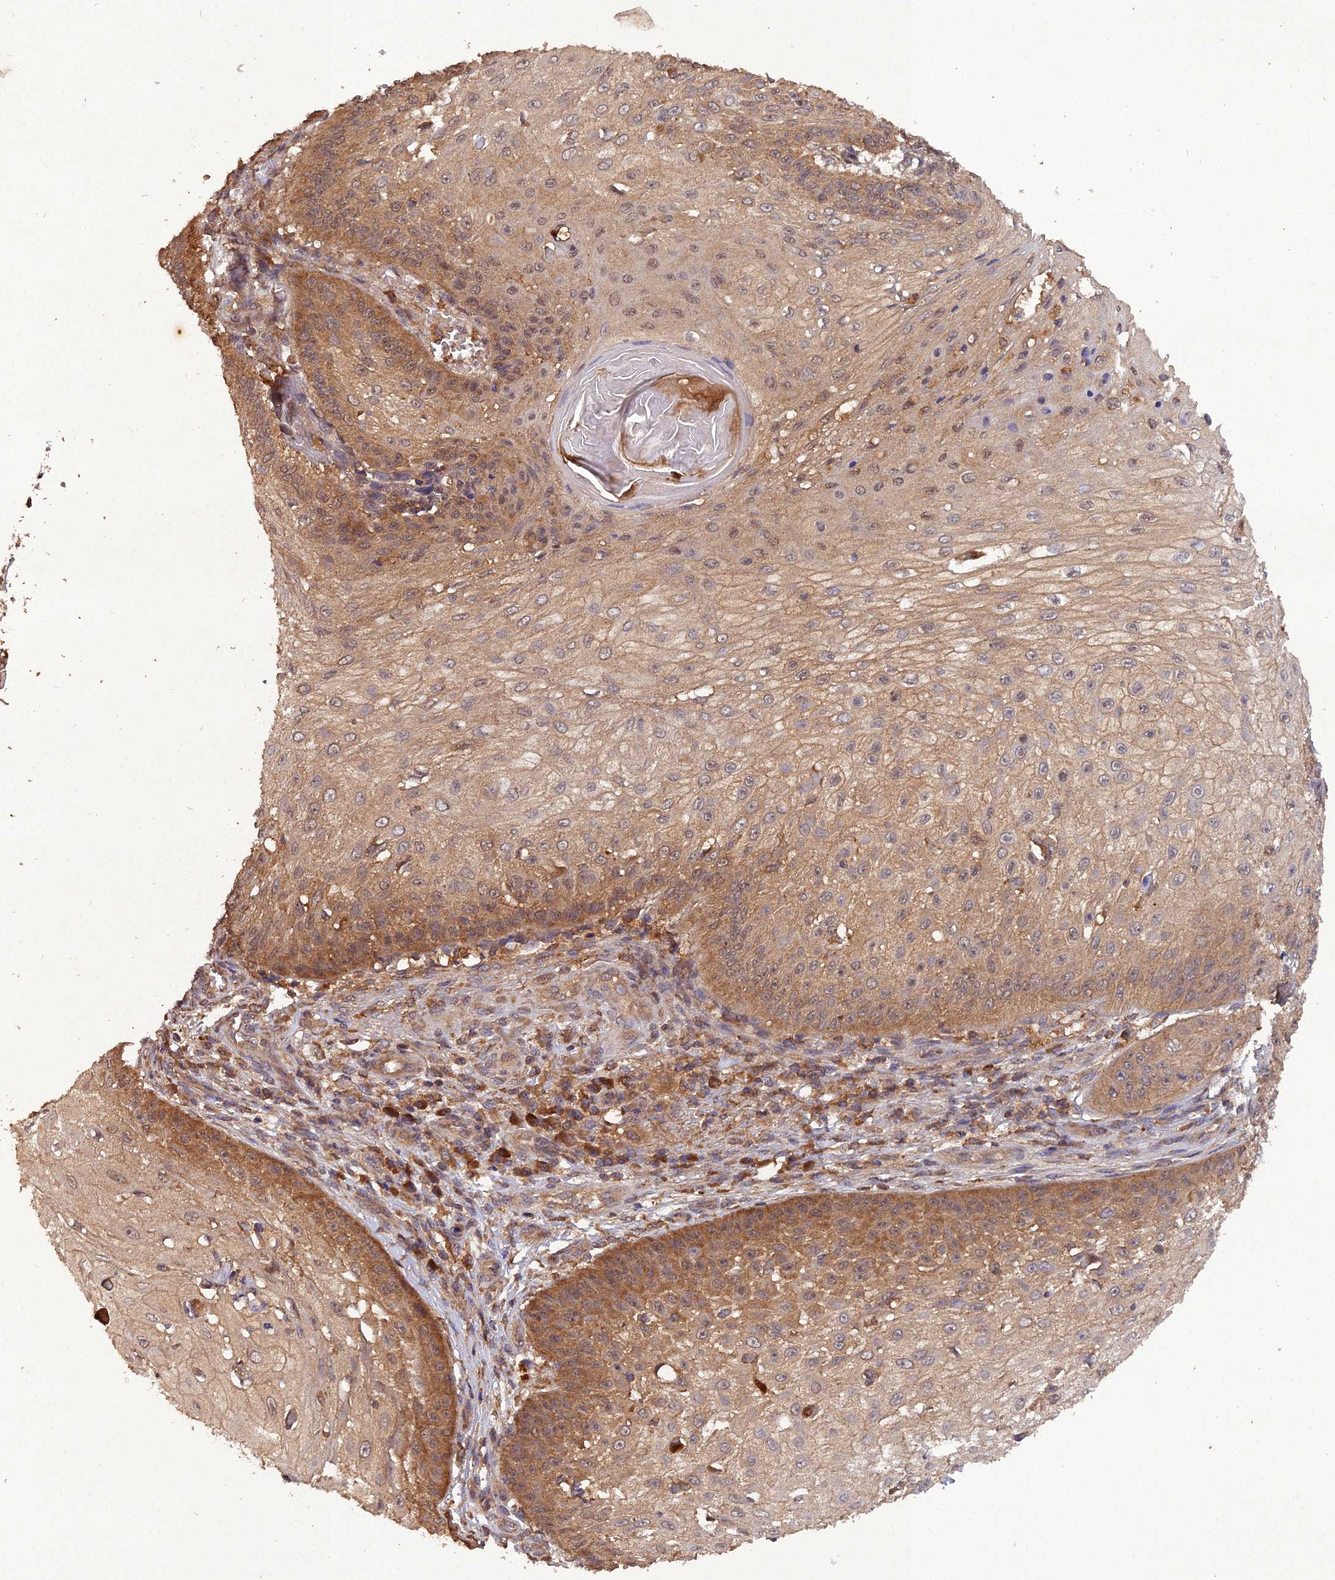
{"staining": {"intensity": "moderate", "quantity": "25%-75%", "location": "cytoplasmic/membranous"}, "tissue": "skin cancer", "cell_type": "Tumor cells", "image_type": "cancer", "snomed": [{"axis": "morphology", "description": "Squamous cell carcinoma, NOS"}, {"axis": "topography", "description": "Skin"}], "caption": "Protein expression analysis of skin cancer (squamous cell carcinoma) shows moderate cytoplasmic/membranous expression in approximately 25%-75% of tumor cells.", "gene": "TMEM258", "patient": {"sex": "male", "age": 70}}